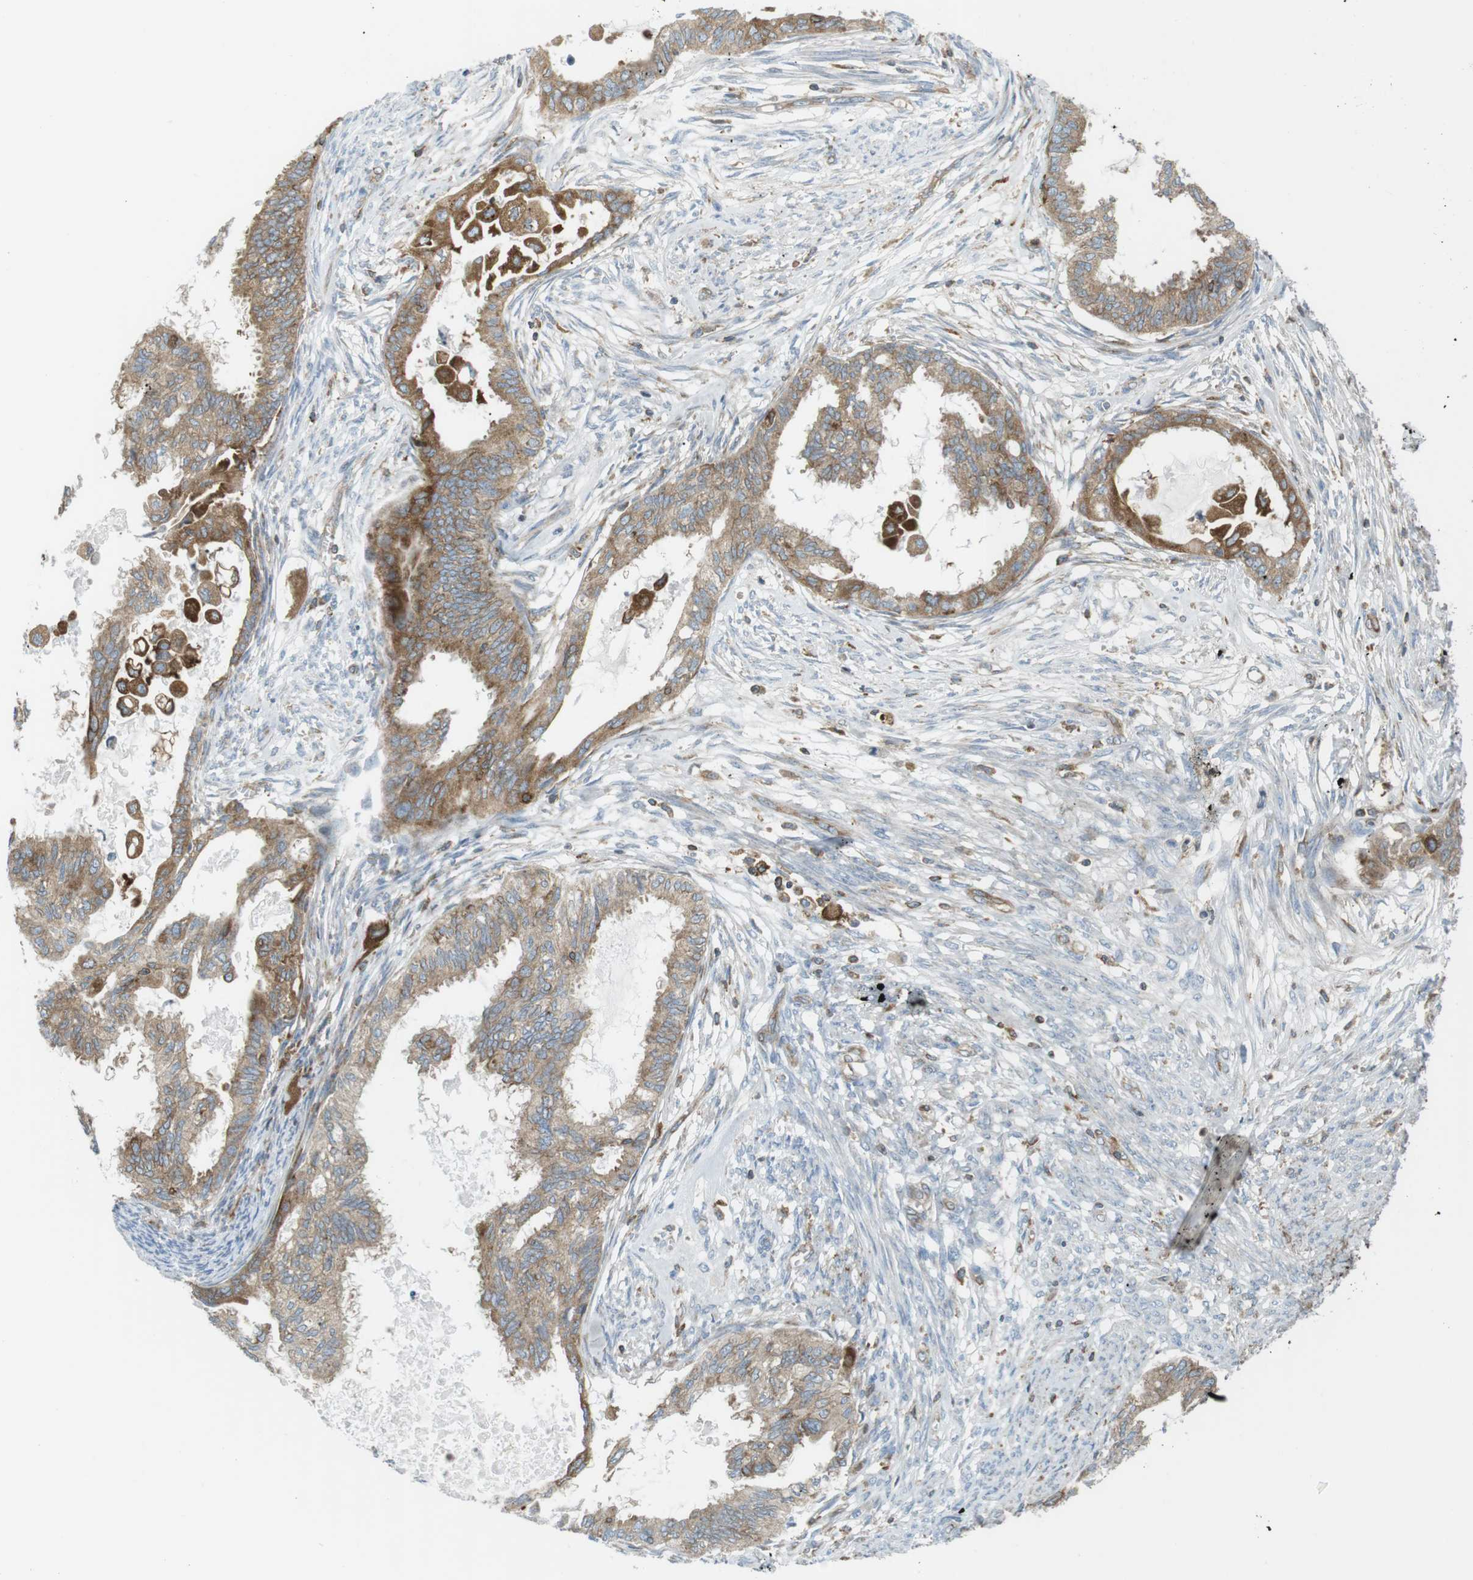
{"staining": {"intensity": "weak", "quantity": ">75%", "location": "cytoplasmic/membranous"}, "tissue": "cervical cancer", "cell_type": "Tumor cells", "image_type": "cancer", "snomed": [{"axis": "morphology", "description": "Normal tissue, NOS"}, {"axis": "morphology", "description": "Adenocarcinoma, NOS"}, {"axis": "topography", "description": "Cervix"}, {"axis": "topography", "description": "Endometrium"}], "caption": "This is a histology image of immunohistochemistry staining of cervical cancer, which shows weak expression in the cytoplasmic/membranous of tumor cells.", "gene": "FLII", "patient": {"sex": "female", "age": 86}}